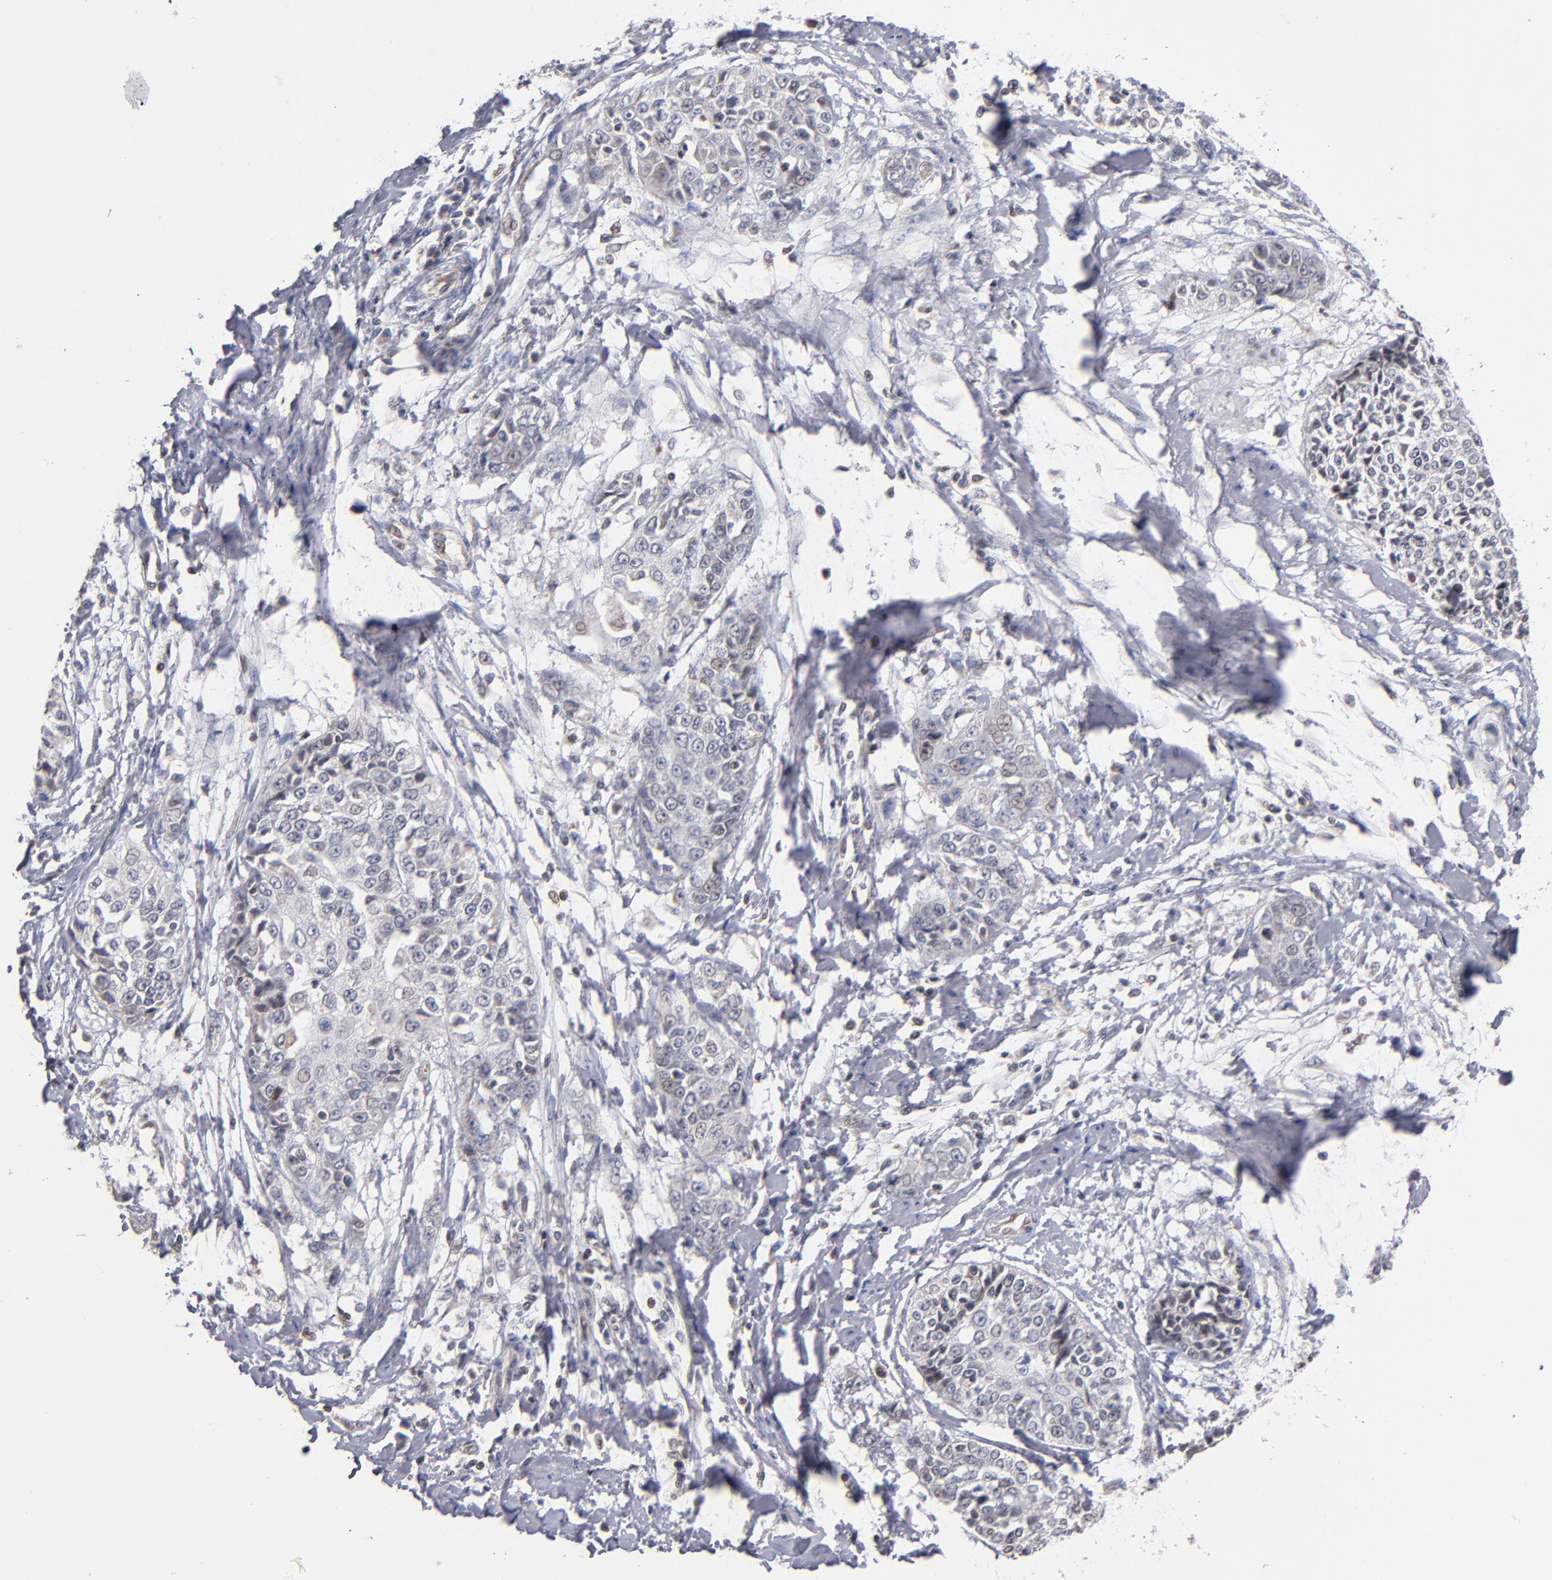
{"staining": {"intensity": "weak", "quantity": "<25%", "location": "nuclear"}, "tissue": "cervical cancer", "cell_type": "Tumor cells", "image_type": "cancer", "snomed": [{"axis": "morphology", "description": "Squamous cell carcinoma, NOS"}, {"axis": "topography", "description": "Cervix"}], "caption": "An image of cervical cancer (squamous cell carcinoma) stained for a protein exhibits no brown staining in tumor cells.", "gene": "ODF2", "patient": {"sex": "female", "age": 64}}